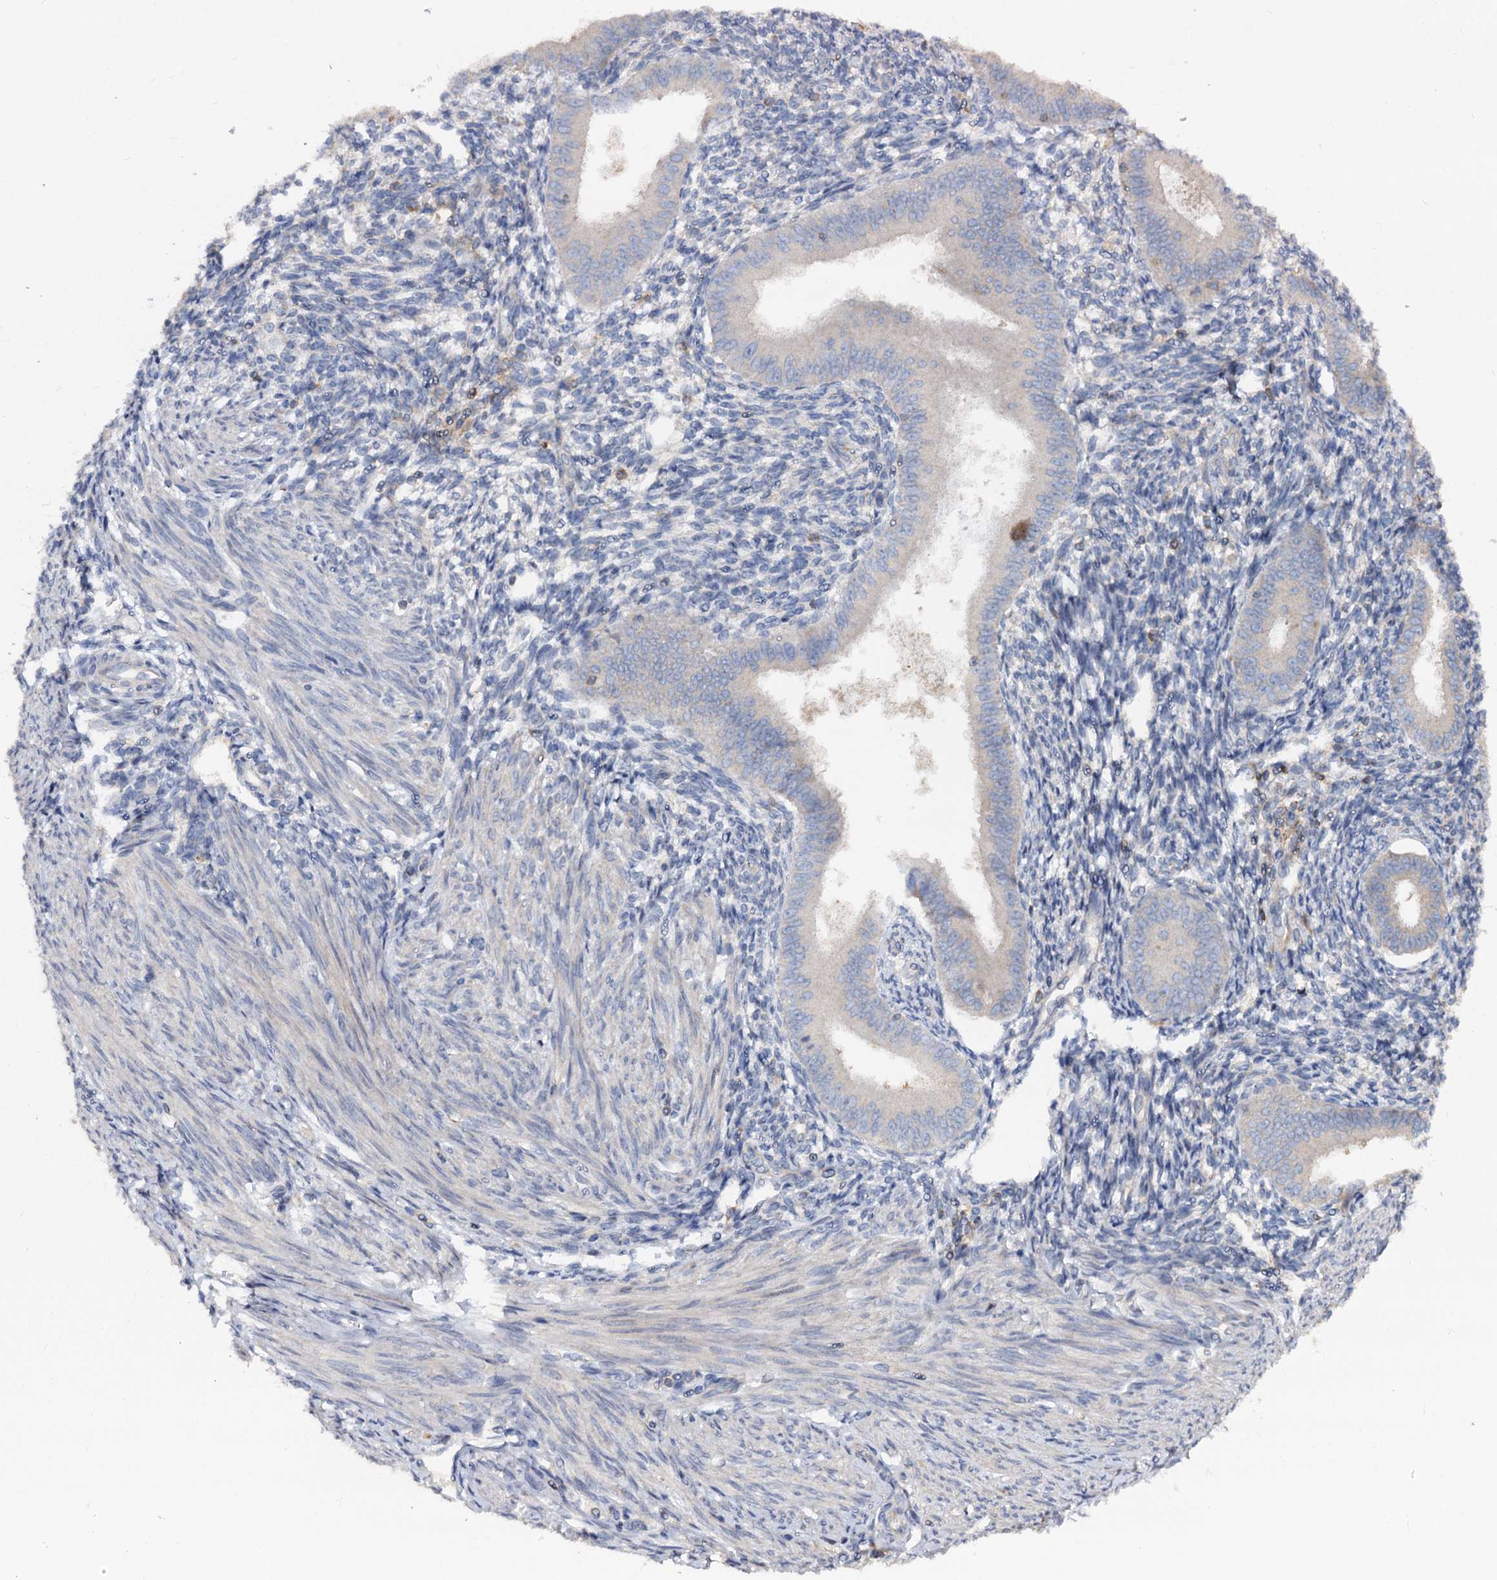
{"staining": {"intensity": "negative", "quantity": "none", "location": "none"}, "tissue": "endometrium", "cell_type": "Cells in endometrial stroma", "image_type": "normal", "snomed": [{"axis": "morphology", "description": "Normal tissue, NOS"}, {"axis": "topography", "description": "Uterus"}, {"axis": "topography", "description": "Endometrium"}], "caption": "This micrograph is of benign endometrium stained with IHC to label a protein in brown with the nuclei are counter-stained blue. There is no expression in cells in endometrial stroma.", "gene": "ANKRD13A", "patient": {"sex": "female", "age": 48}}